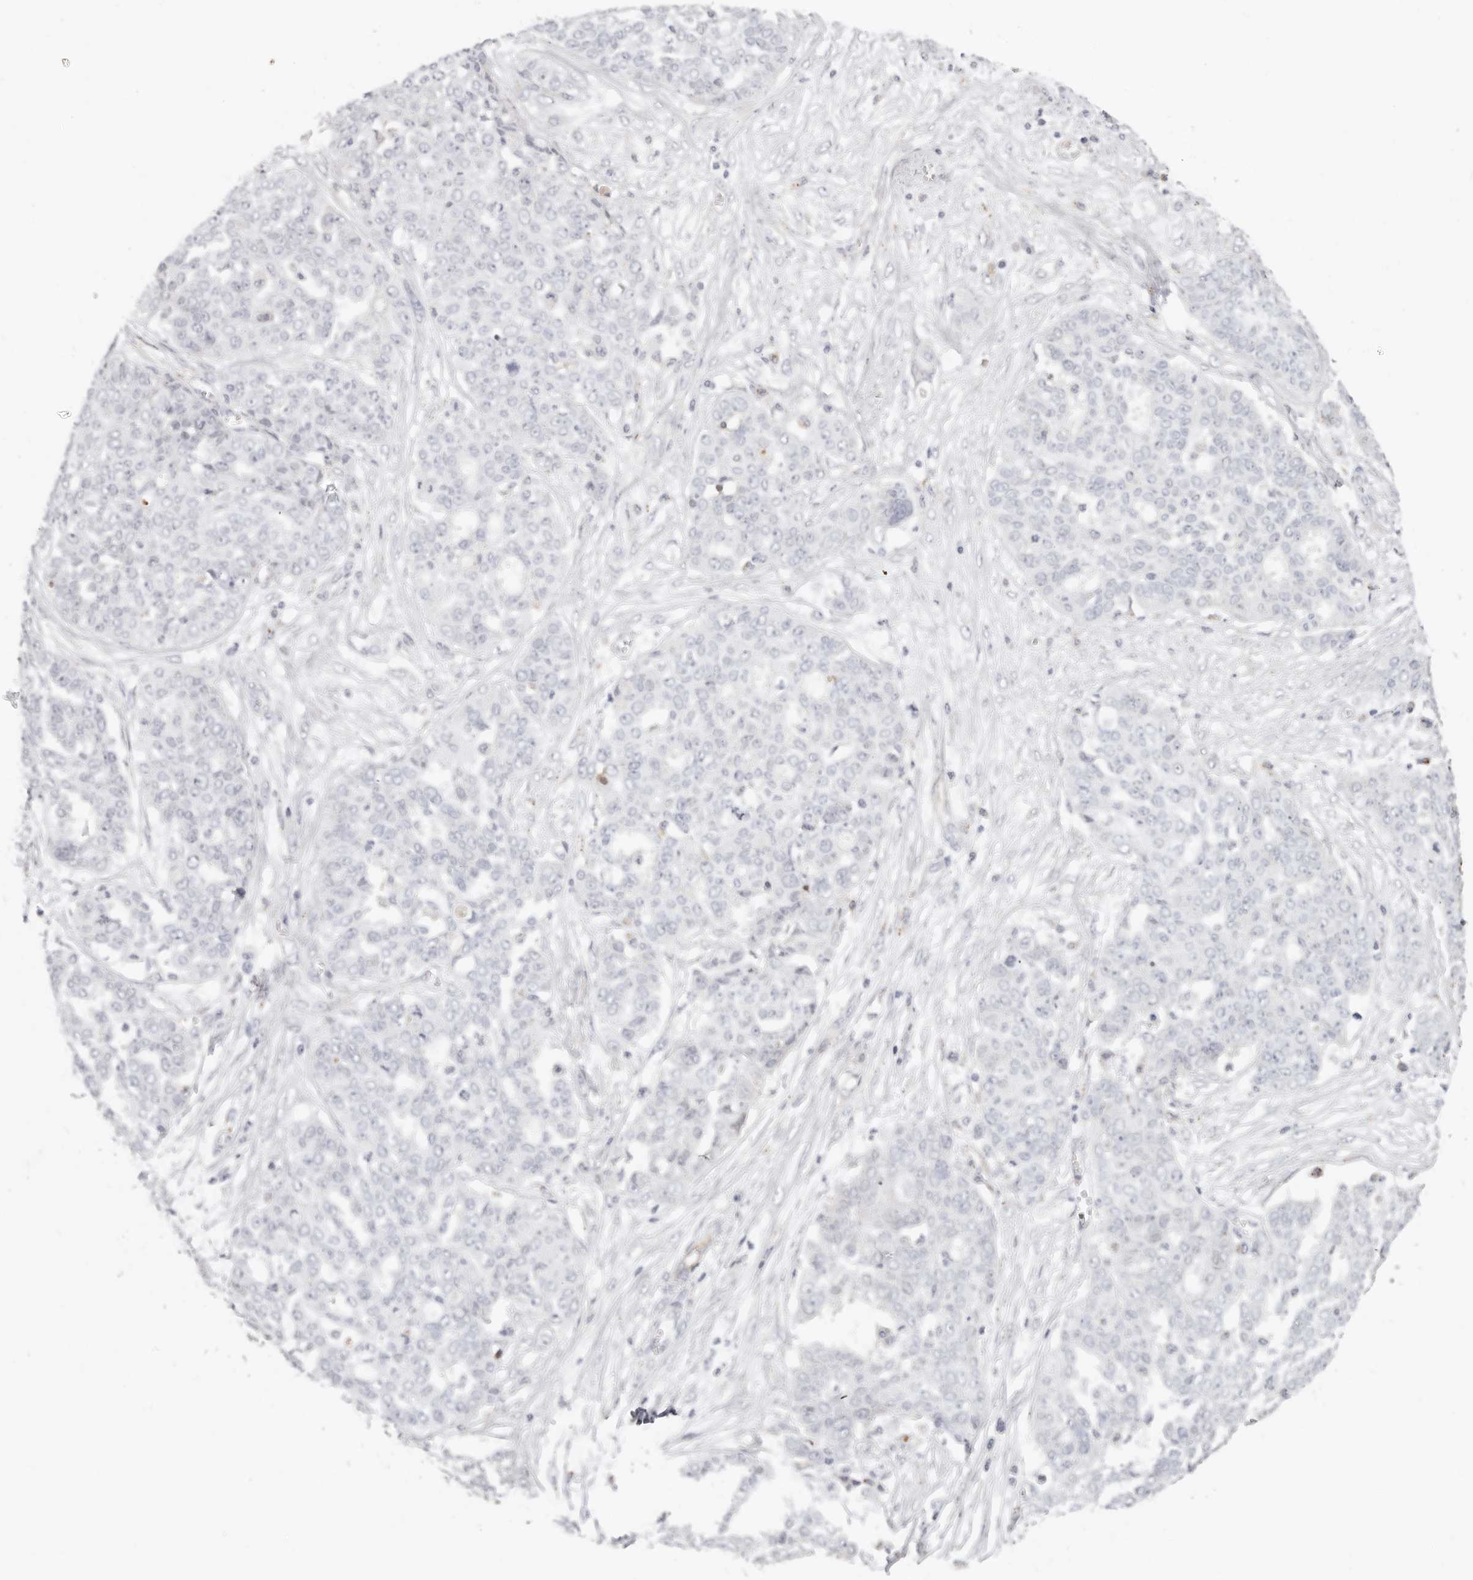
{"staining": {"intensity": "negative", "quantity": "none", "location": "none"}, "tissue": "ovarian cancer", "cell_type": "Tumor cells", "image_type": "cancer", "snomed": [{"axis": "morphology", "description": "Cystadenocarcinoma, serous, NOS"}, {"axis": "topography", "description": "Soft tissue"}, {"axis": "topography", "description": "Ovary"}], "caption": "DAB (3,3'-diaminobenzidine) immunohistochemical staining of ovarian cancer (serous cystadenocarcinoma) shows no significant staining in tumor cells. (DAB (3,3'-diaminobenzidine) immunohistochemistry, high magnification).", "gene": "ZRANB1", "patient": {"sex": "female", "age": 57}}